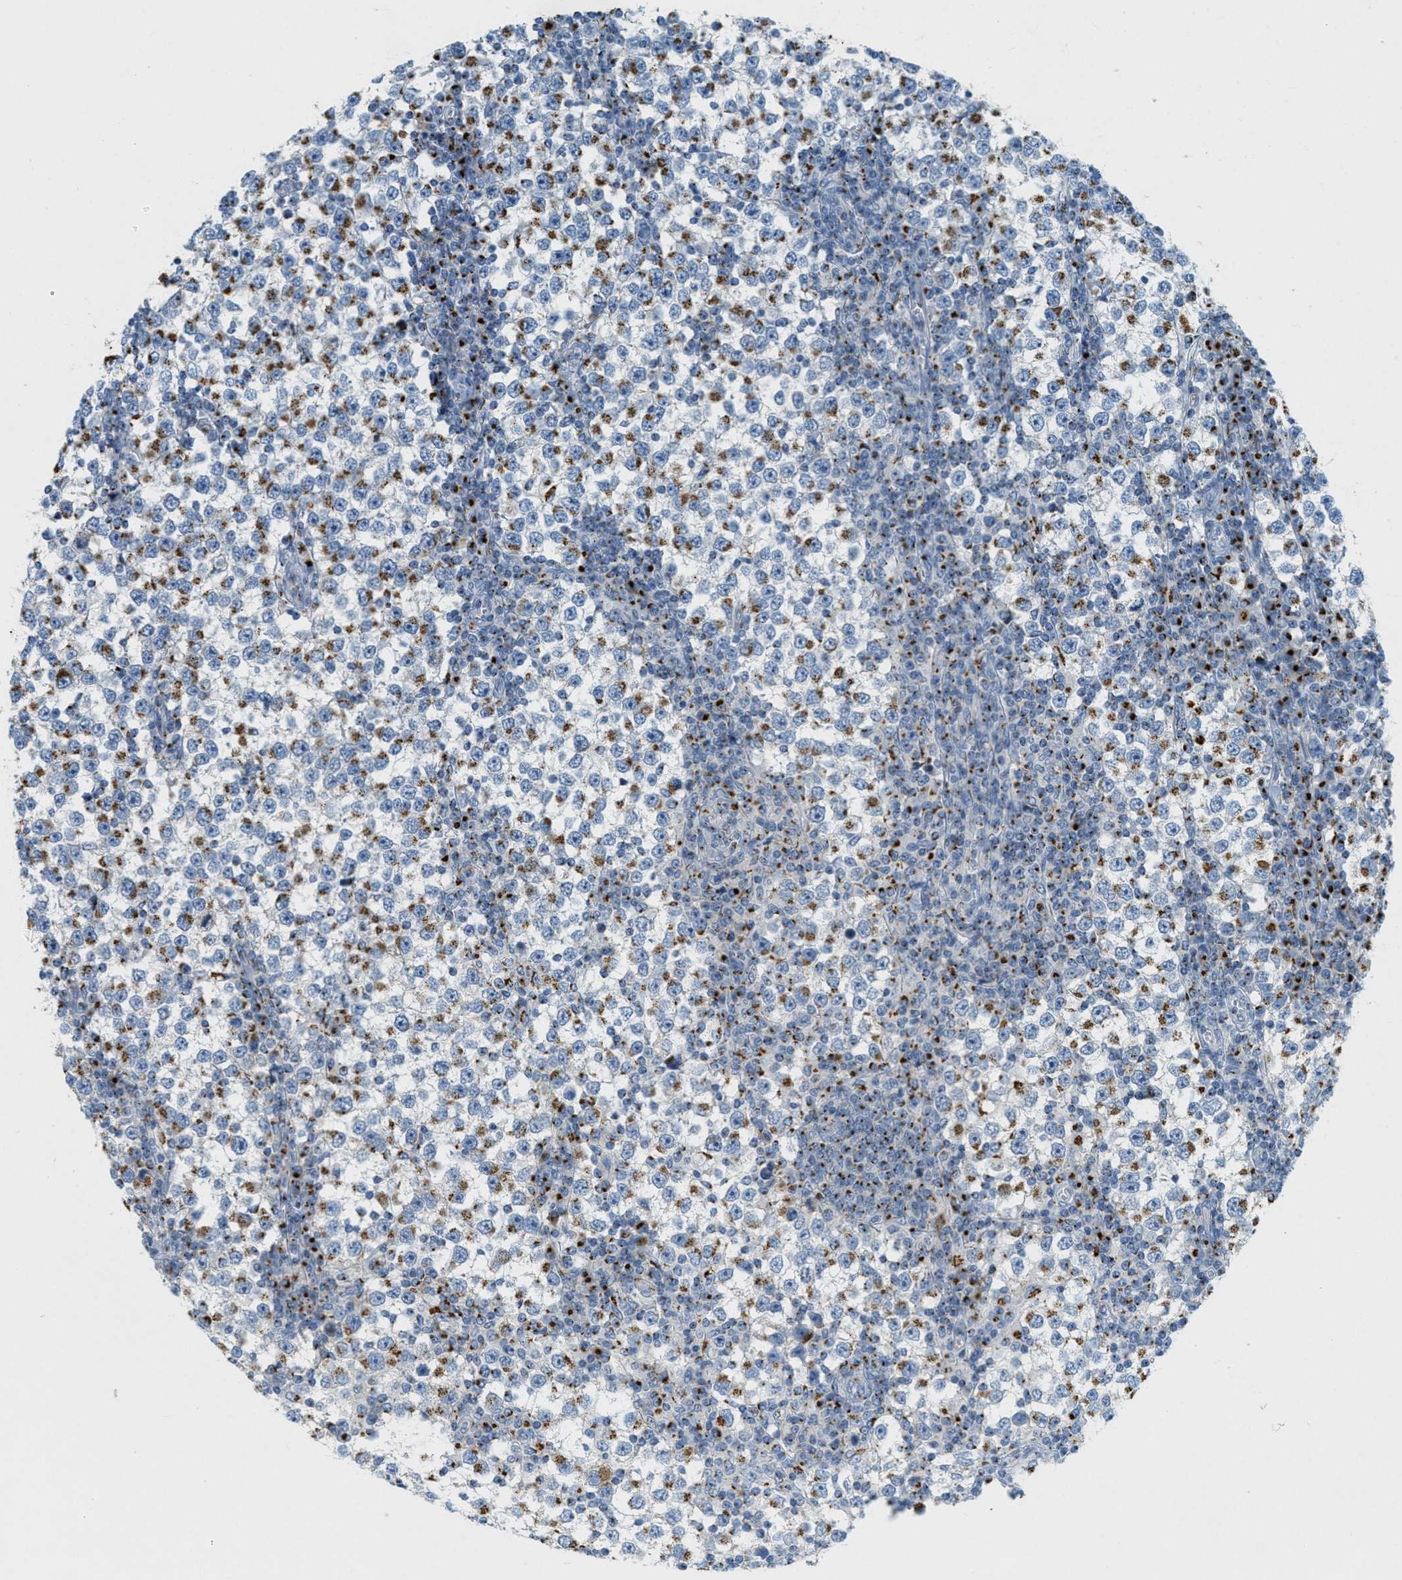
{"staining": {"intensity": "moderate", "quantity": "25%-75%", "location": "cytoplasmic/membranous"}, "tissue": "testis cancer", "cell_type": "Tumor cells", "image_type": "cancer", "snomed": [{"axis": "morphology", "description": "Seminoma, NOS"}, {"axis": "topography", "description": "Testis"}], "caption": "Testis cancer (seminoma) was stained to show a protein in brown. There is medium levels of moderate cytoplasmic/membranous staining in approximately 25%-75% of tumor cells.", "gene": "ENTPD4", "patient": {"sex": "male", "age": 65}}